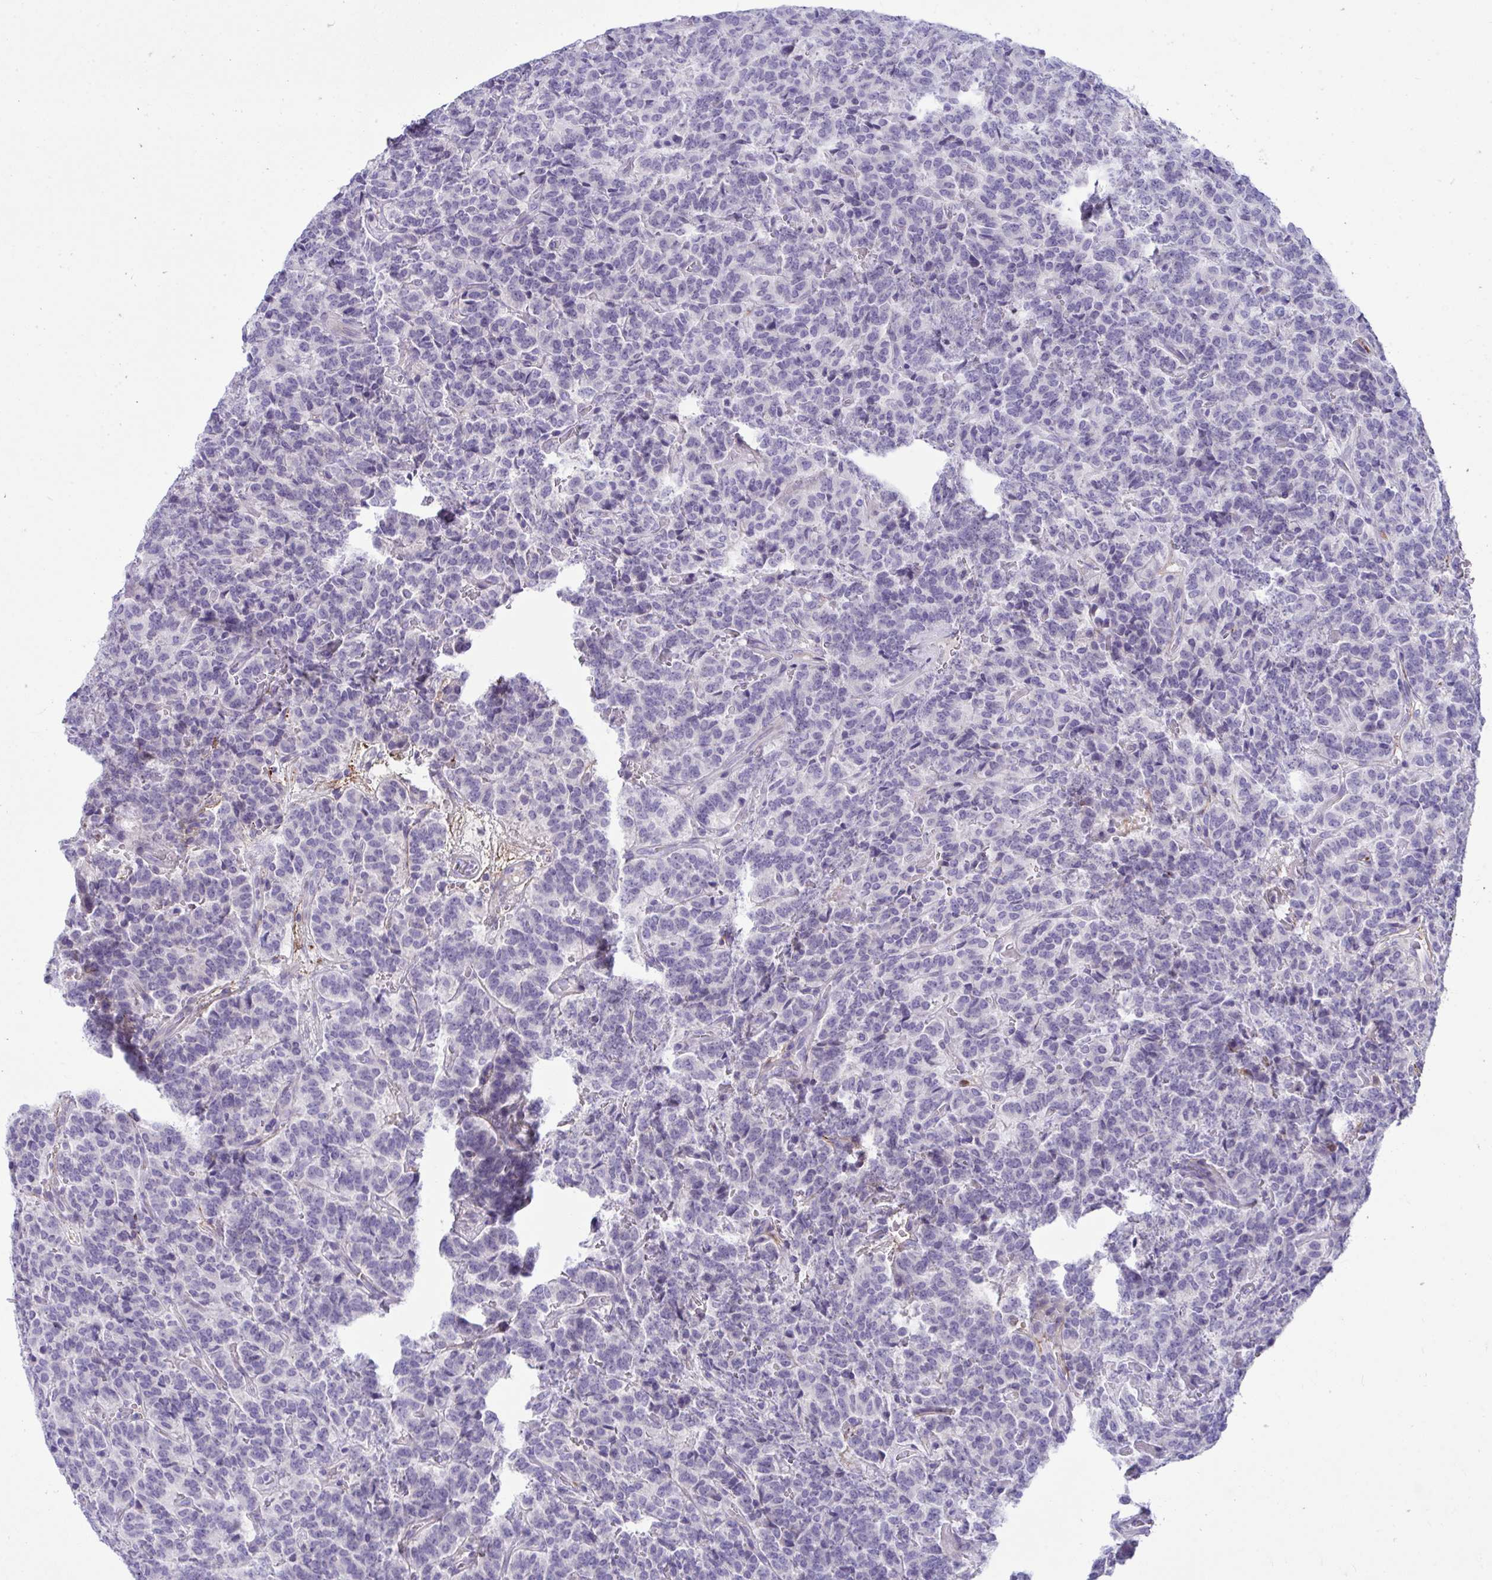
{"staining": {"intensity": "negative", "quantity": "none", "location": "none"}, "tissue": "carcinoid", "cell_type": "Tumor cells", "image_type": "cancer", "snomed": [{"axis": "morphology", "description": "Carcinoid, malignant, NOS"}, {"axis": "topography", "description": "Pancreas"}], "caption": "Photomicrograph shows no significant protein positivity in tumor cells of carcinoid (malignant).", "gene": "PIGZ", "patient": {"sex": "male", "age": 36}}